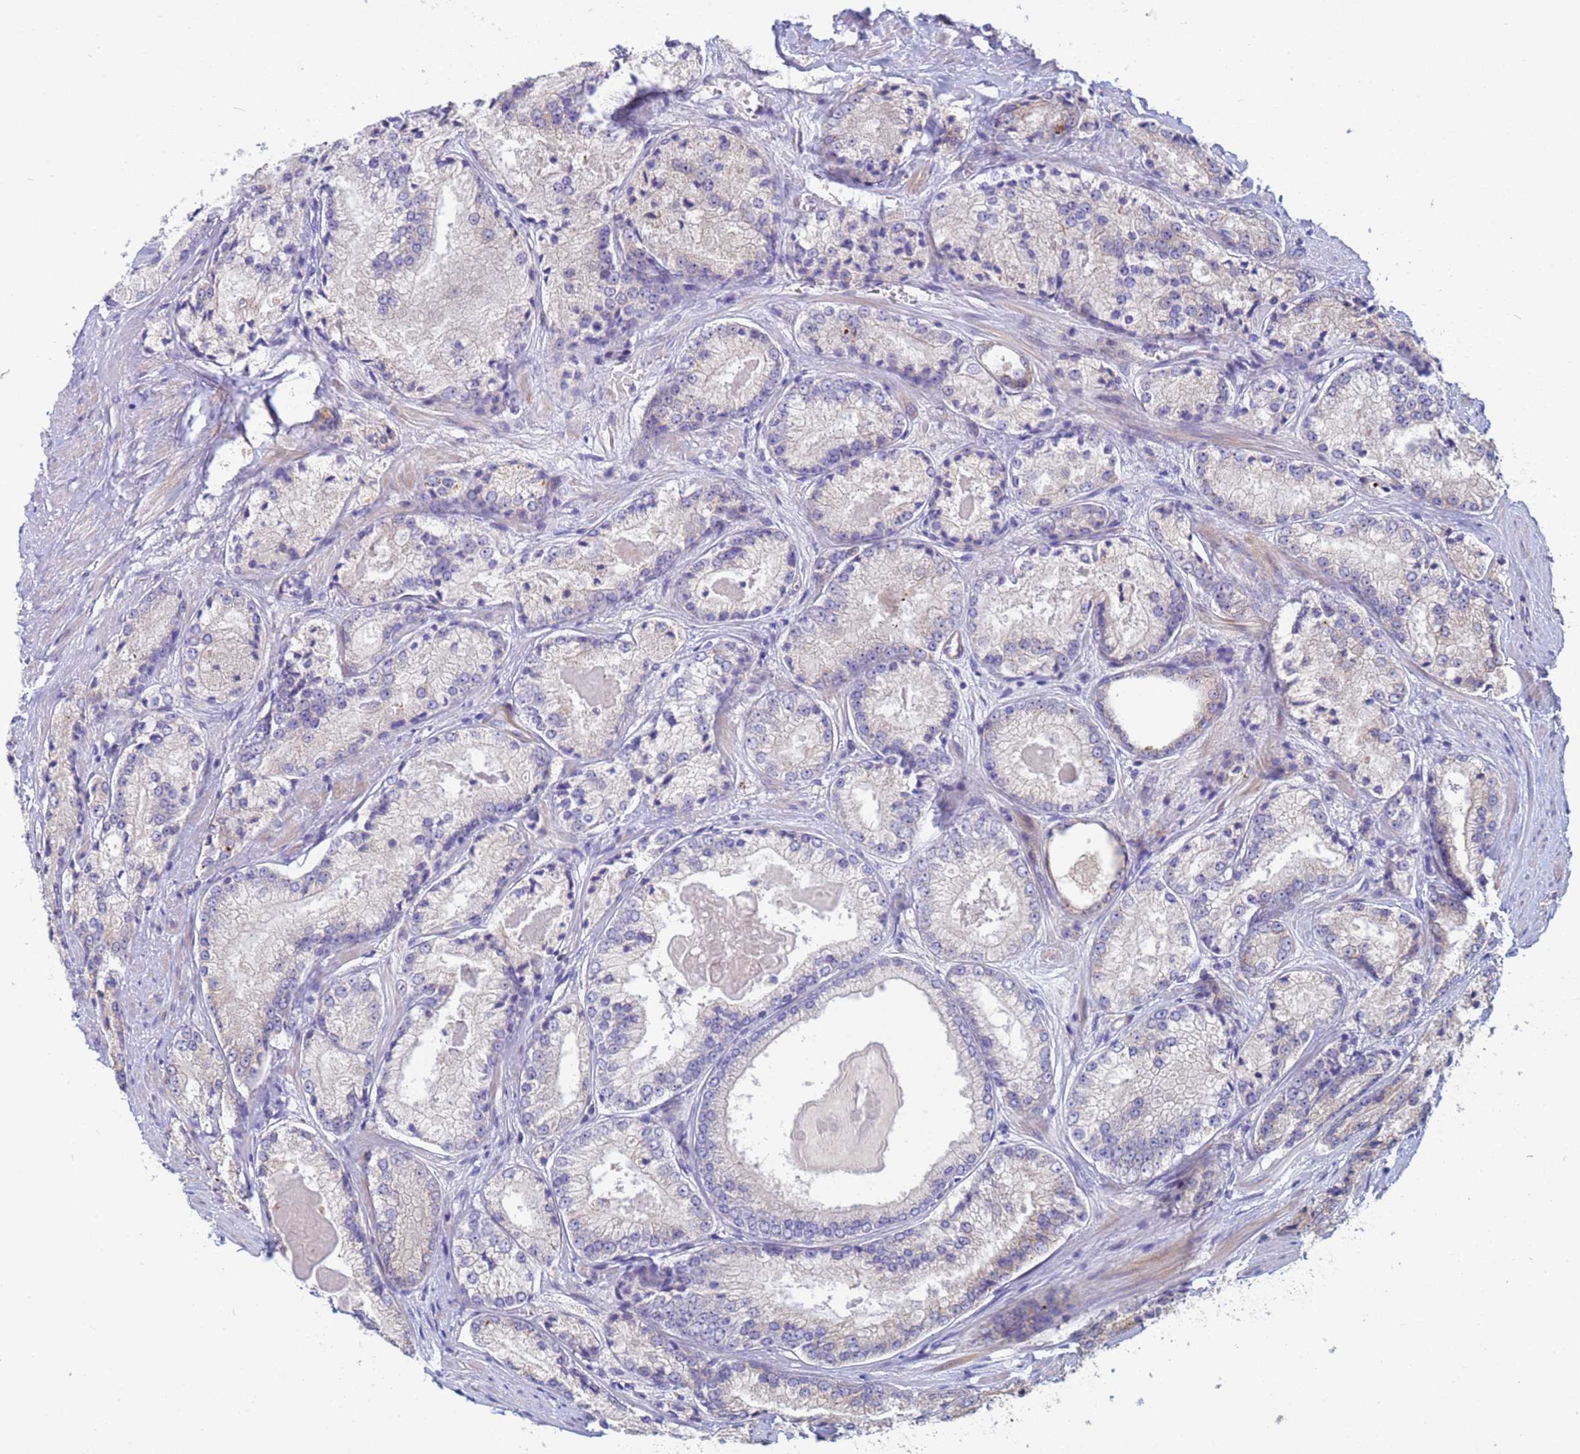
{"staining": {"intensity": "negative", "quantity": "none", "location": "none"}, "tissue": "prostate cancer", "cell_type": "Tumor cells", "image_type": "cancer", "snomed": [{"axis": "morphology", "description": "Adenocarcinoma, Low grade"}, {"axis": "topography", "description": "Prostate"}], "caption": "Human adenocarcinoma (low-grade) (prostate) stained for a protein using immunohistochemistry (IHC) exhibits no positivity in tumor cells.", "gene": "PPP6R1", "patient": {"sex": "male", "age": 68}}